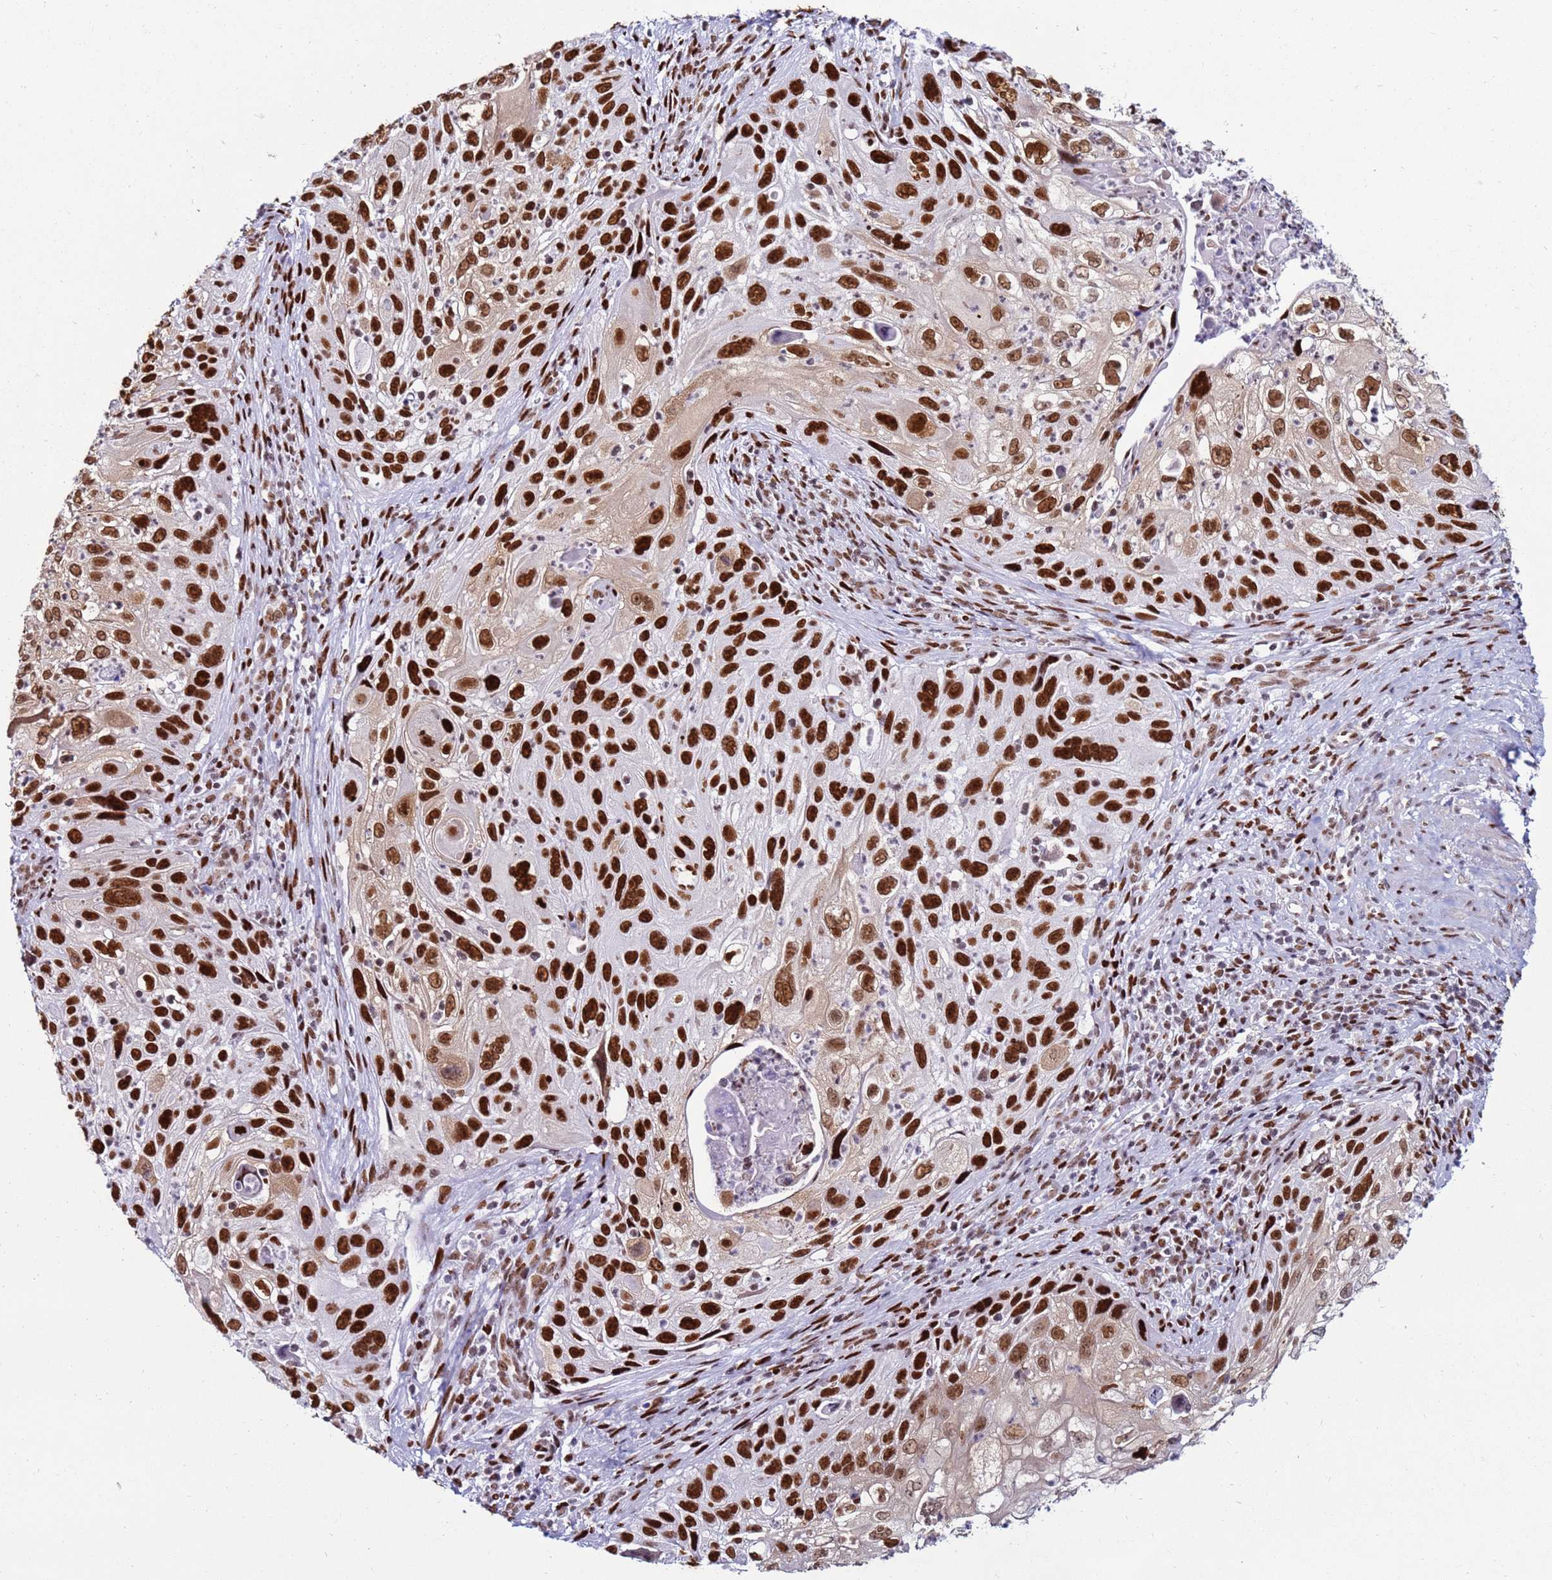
{"staining": {"intensity": "strong", "quantity": ">75%", "location": "nuclear"}, "tissue": "cervical cancer", "cell_type": "Tumor cells", "image_type": "cancer", "snomed": [{"axis": "morphology", "description": "Squamous cell carcinoma, NOS"}, {"axis": "topography", "description": "Cervix"}], "caption": "Cervical cancer stained for a protein (brown) exhibits strong nuclear positive positivity in about >75% of tumor cells.", "gene": "KPNA4", "patient": {"sex": "female", "age": 70}}